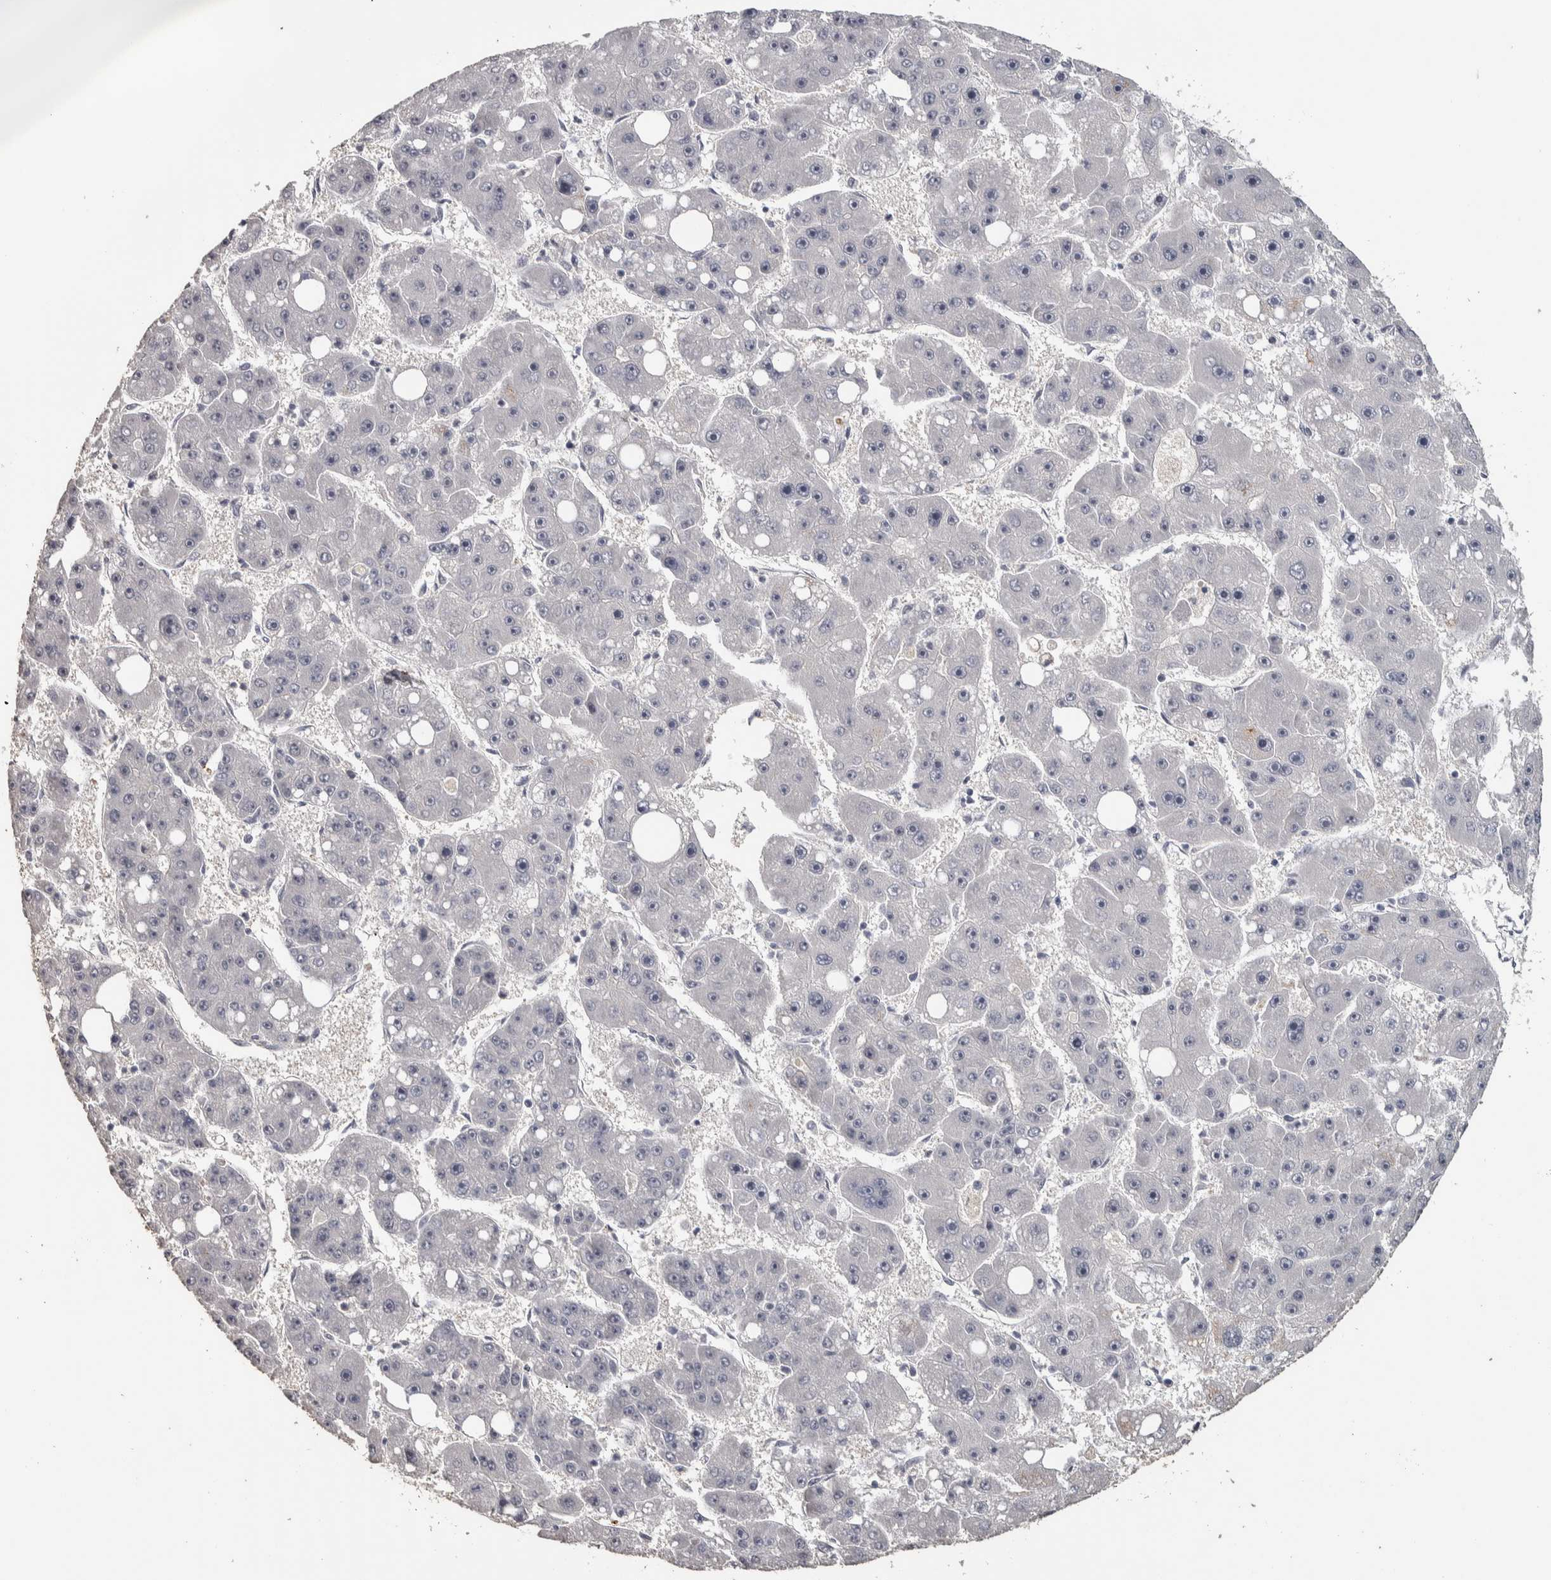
{"staining": {"intensity": "negative", "quantity": "none", "location": "none"}, "tissue": "liver cancer", "cell_type": "Tumor cells", "image_type": "cancer", "snomed": [{"axis": "morphology", "description": "Carcinoma, Hepatocellular, NOS"}, {"axis": "topography", "description": "Liver"}], "caption": "IHC photomicrograph of neoplastic tissue: human hepatocellular carcinoma (liver) stained with DAB demonstrates no significant protein positivity in tumor cells.", "gene": "NECAB1", "patient": {"sex": "female", "age": 61}}